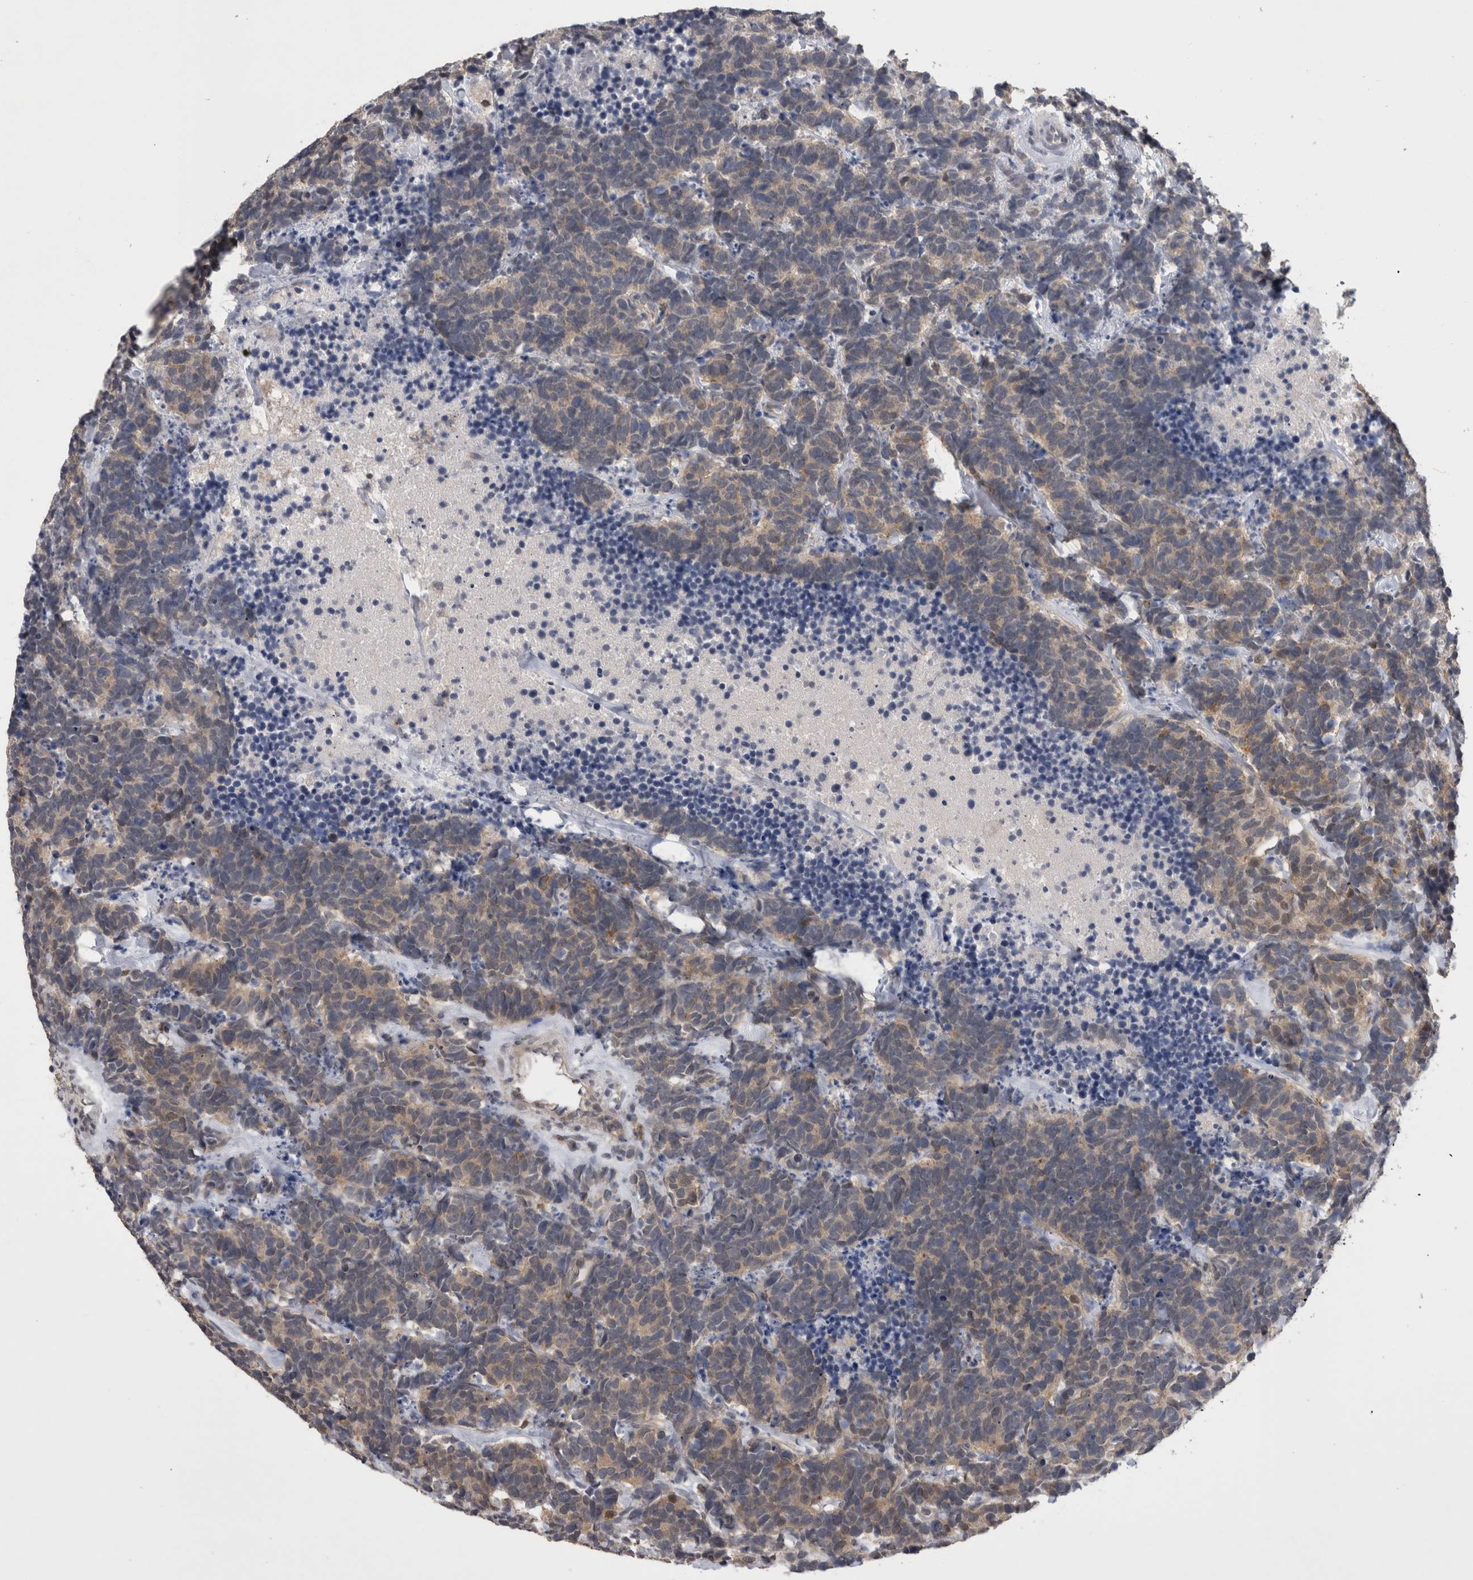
{"staining": {"intensity": "weak", "quantity": ">75%", "location": "cytoplasmic/membranous"}, "tissue": "carcinoid", "cell_type": "Tumor cells", "image_type": "cancer", "snomed": [{"axis": "morphology", "description": "Carcinoma, NOS"}, {"axis": "morphology", "description": "Carcinoid, malignant, NOS"}, {"axis": "topography", "description": "Urinary bladder"}], "caption": "Immunohistochemistry of human carcinoid exhibits low levels of weak cytoplasmic/membranous expression in approximately >75% of tumor cells.", "gene": "NFATC2", "patient": {"sex": "male", "age": 57}}